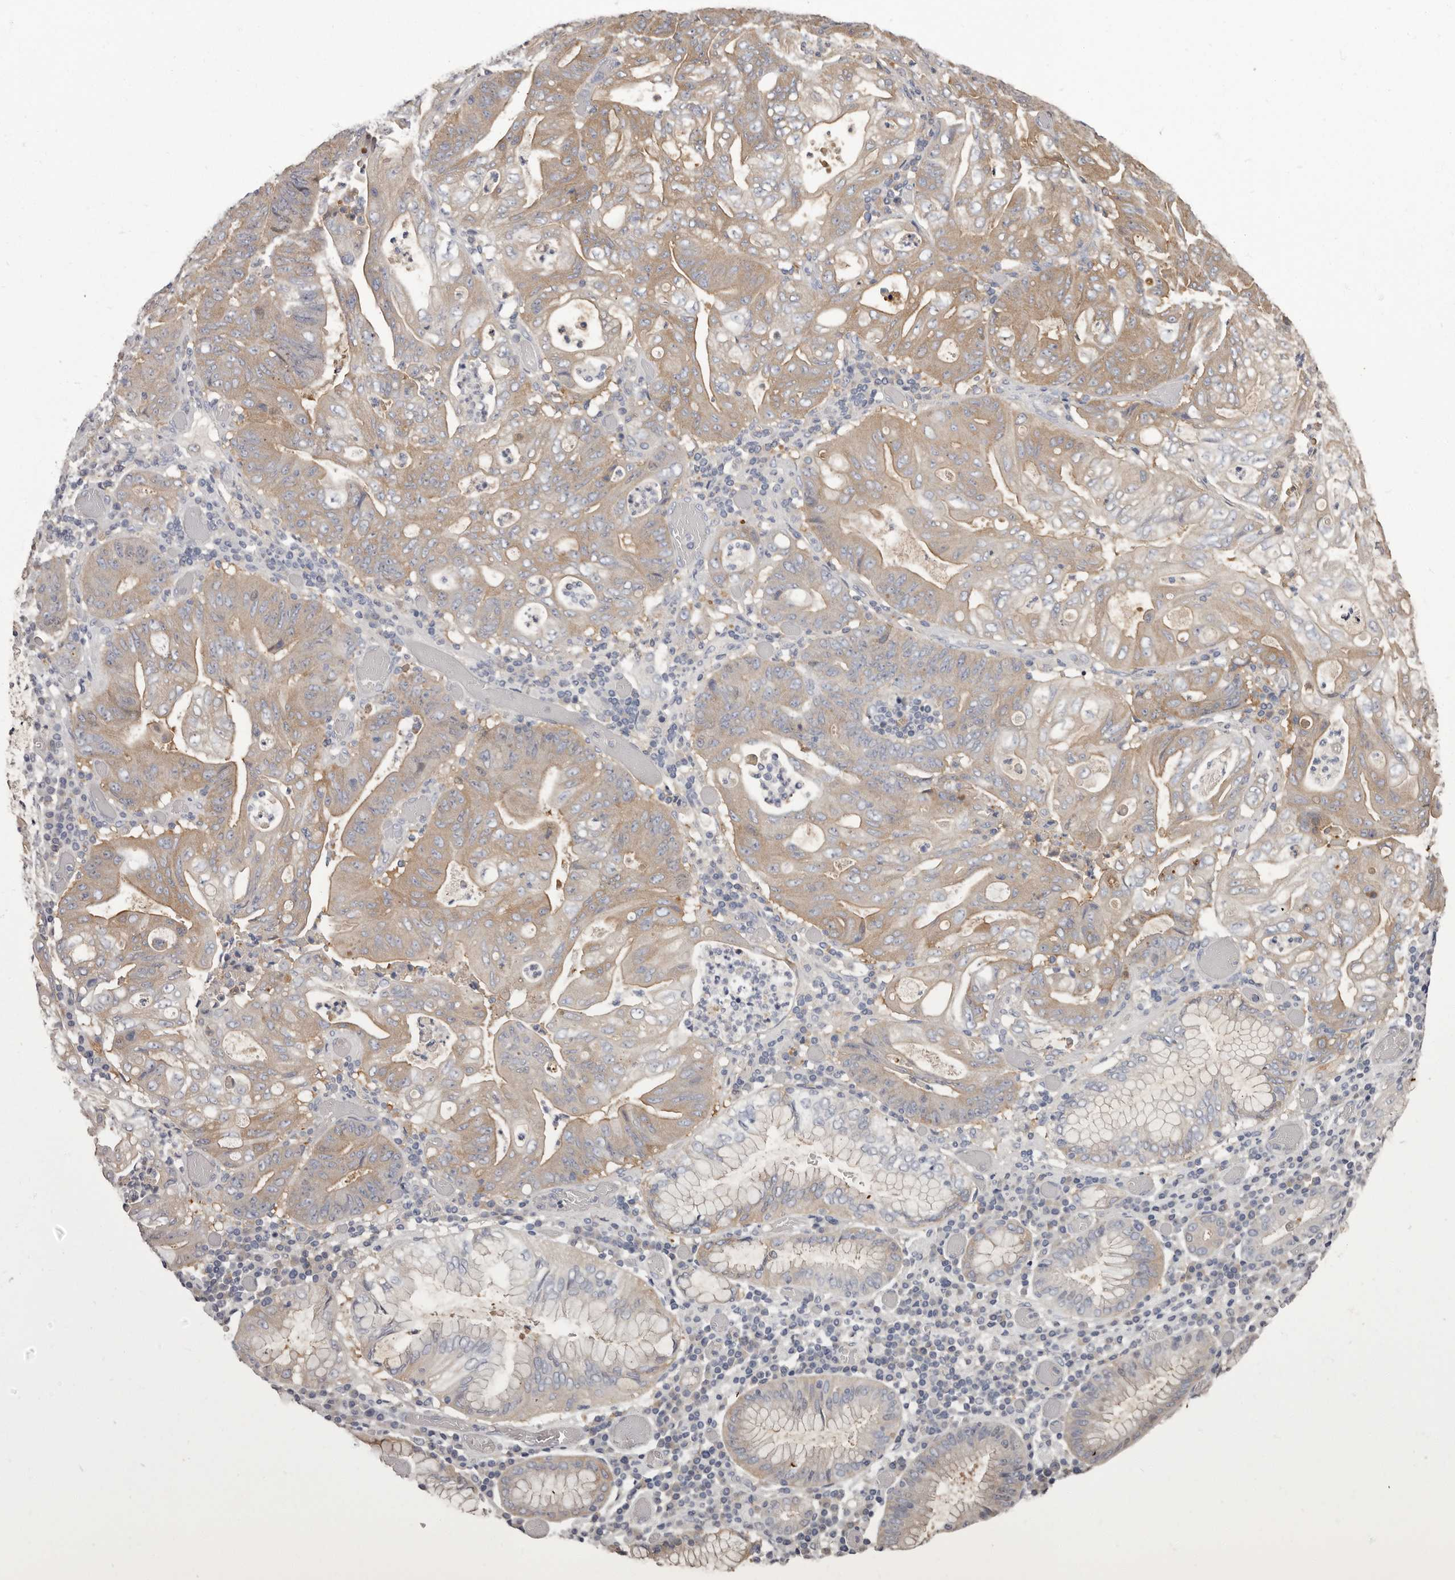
{"staining": {"intensity": "weak", "quantity": "25%-75%", "location": "cytoplasmic/membranous"}, "tissue": "stomach cancer", "cell_type": "Tumor cells", "image_type": "cancer", "snomed": [{"axis": "morphology", "description": "Adenocarcinoma, NOS"}, {"axis": "topography", "description": "Stomach"}], "caption": "A high-resolution image shows immunohistochemistry (IHC) staining of stomach cancer, which exhibits weak cytoplasmic/membranous expression in approximately 25%-75% of tumor cells. (DAB IHC, brown staining for protein, blue staining for nuclei).", "gene": "APEH", "patient": {"sex": "female", "age": 73}}